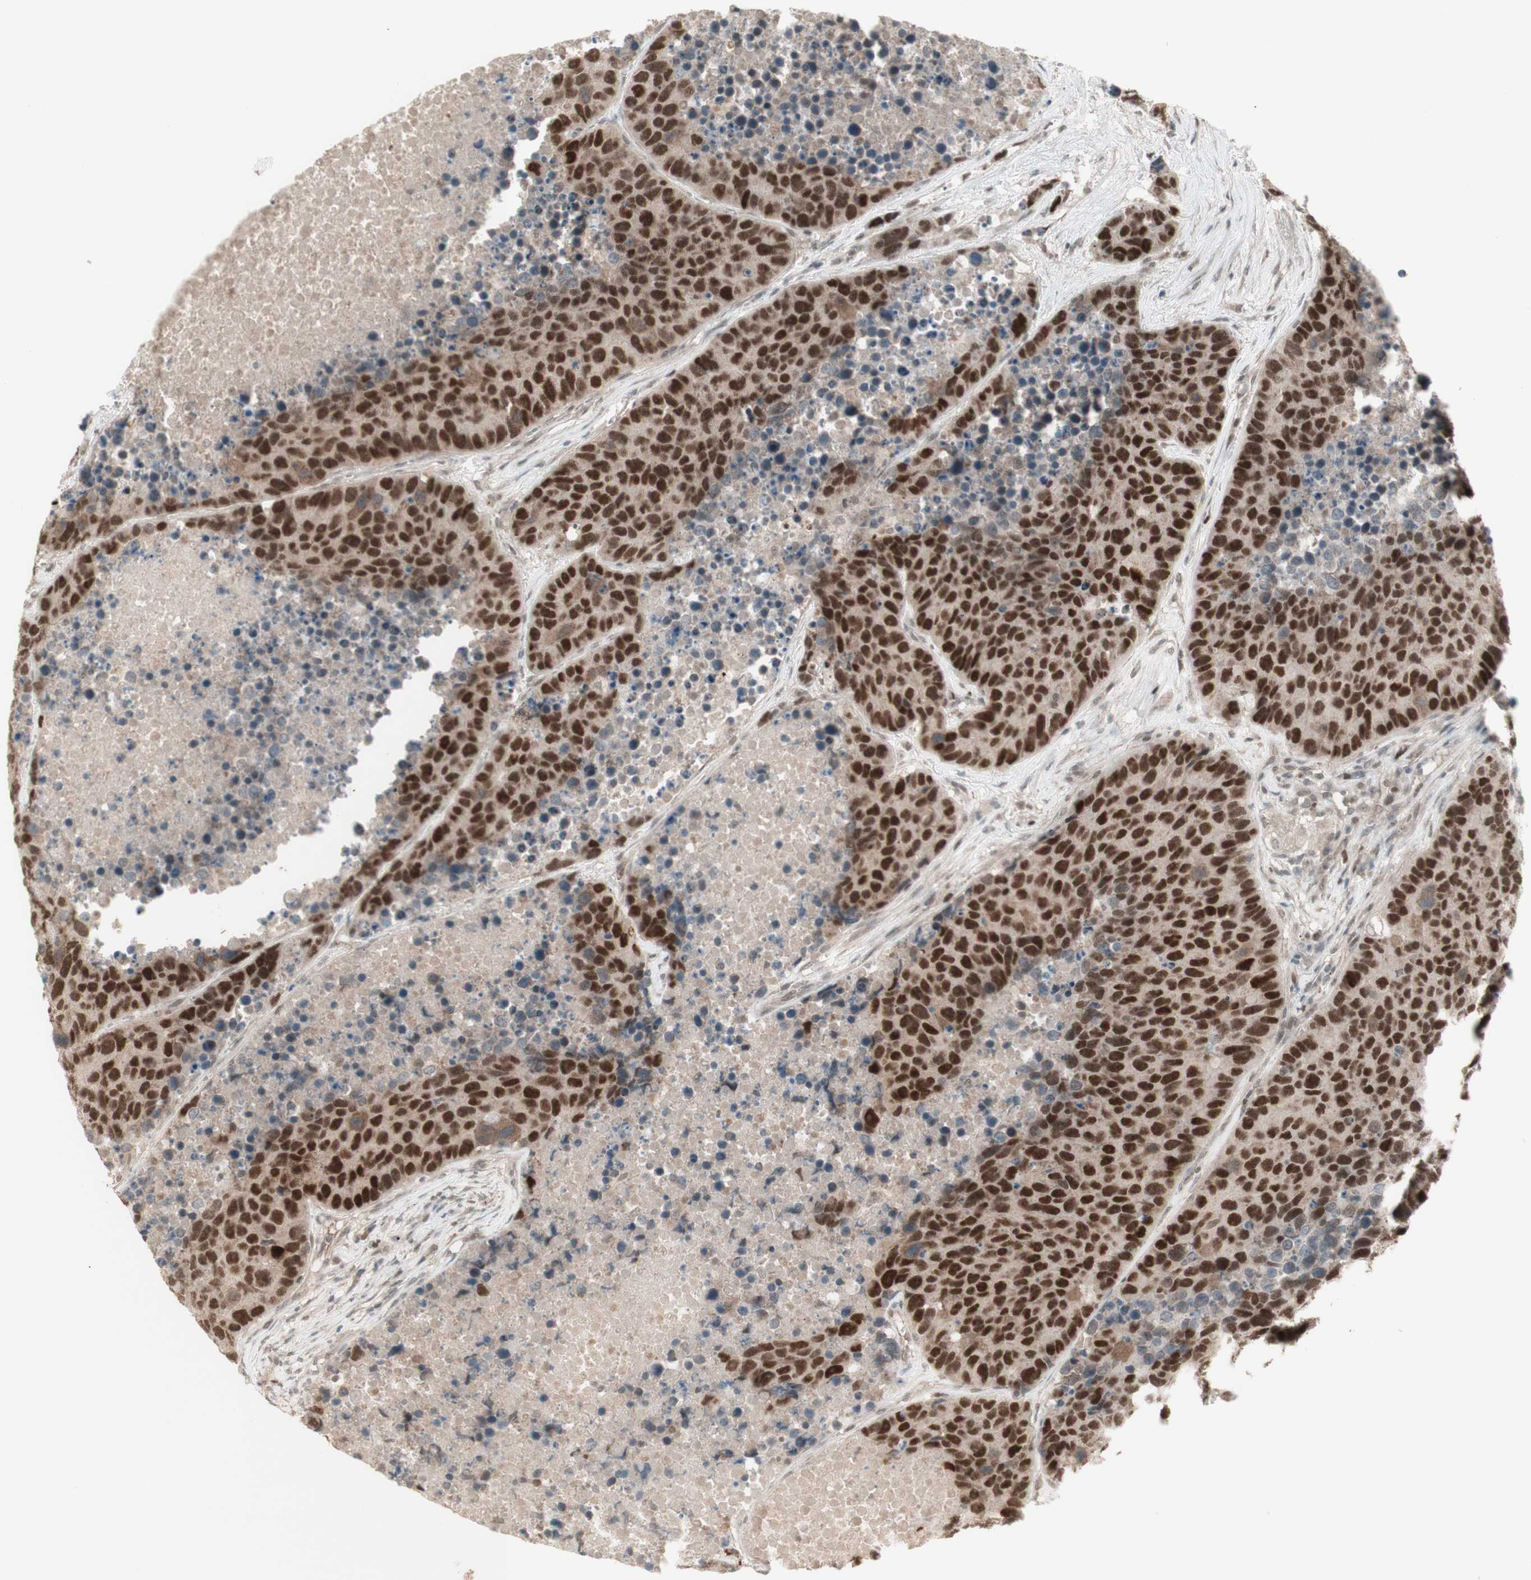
{"staining": {"intensity": "strong", "quantity": ">75%", "location": "cytoplasmic/membranous,nuclear"}, "tissue": "carcinoid", "cell_type": "Tumor cells", "image_type": "cancer", "snomed": [{"axis": "morphology", "description": "Carcinoid, malignant, NOS"}, {"axis": "topography", "description": "Lung"}], "caption": "IHC image of neoplastic tissue: malignant carcinoid stained using immunohistochemistry reveals high levels of strong protein expression localized specifically in the cytoplasmic/membranous and nuclear of tumor cells, appearing as a cytoplasmic/membranous and nuclear brown color.", "gene": "MSH6", "patient": {"sex": "male", "age": 60}}